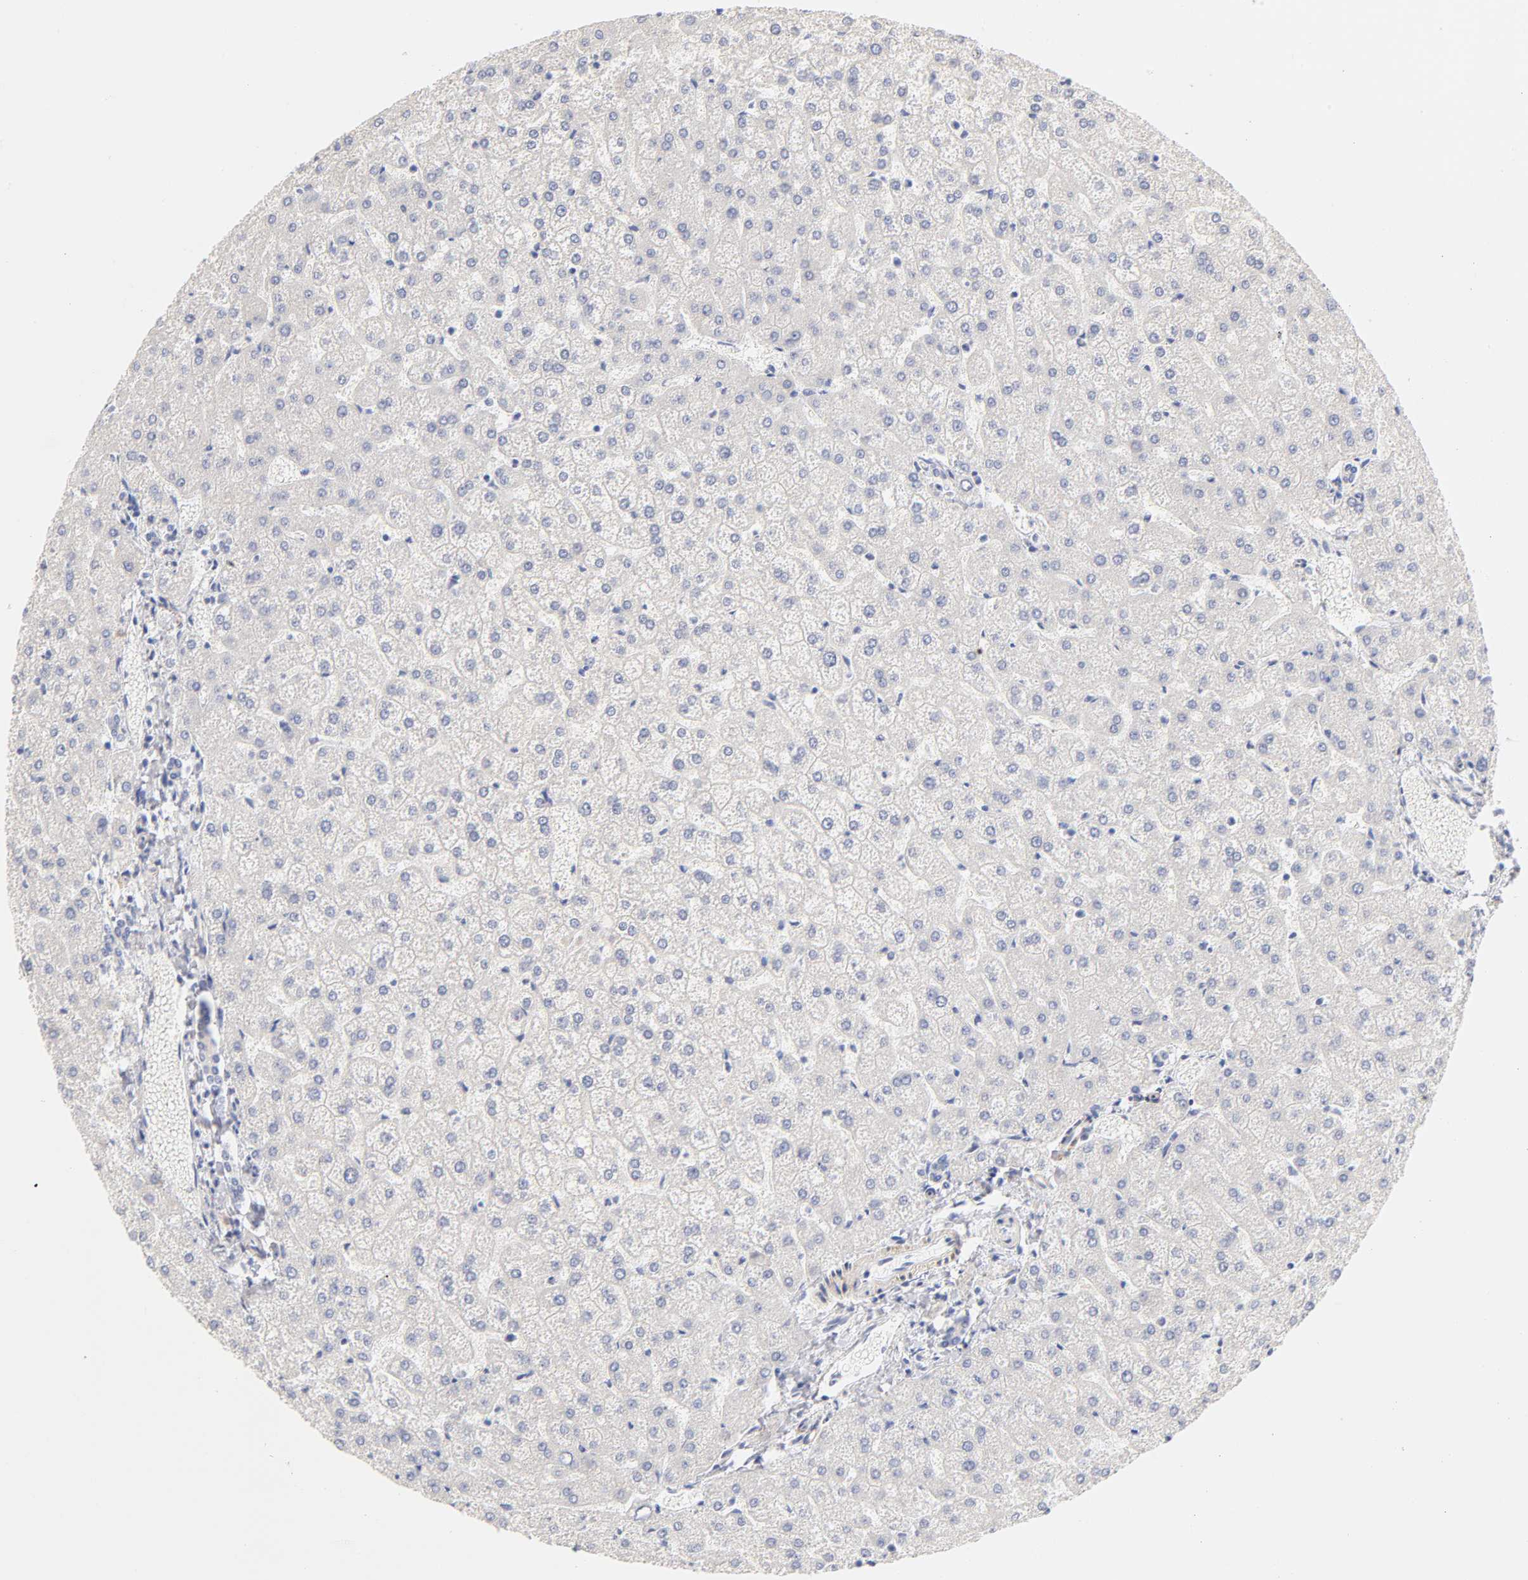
{"staining": {"intensity": "negative", "quantity": "none", "location": "none"}, "tissue": "liver", "cell_type": "Cholangiocytes", "image_type": "normal", "snomed": [{"axis": "morphology", "description": "Normal tissue, NOS"}, {"axis": "topography", "description": "Liver"}], "caption": "Cholangiocytes are negative for brown protein staining in unremarkable liver. Nuclei are stained in blue.", "gene": "MID1", "patient": {"sex": "female", "age": 32}}